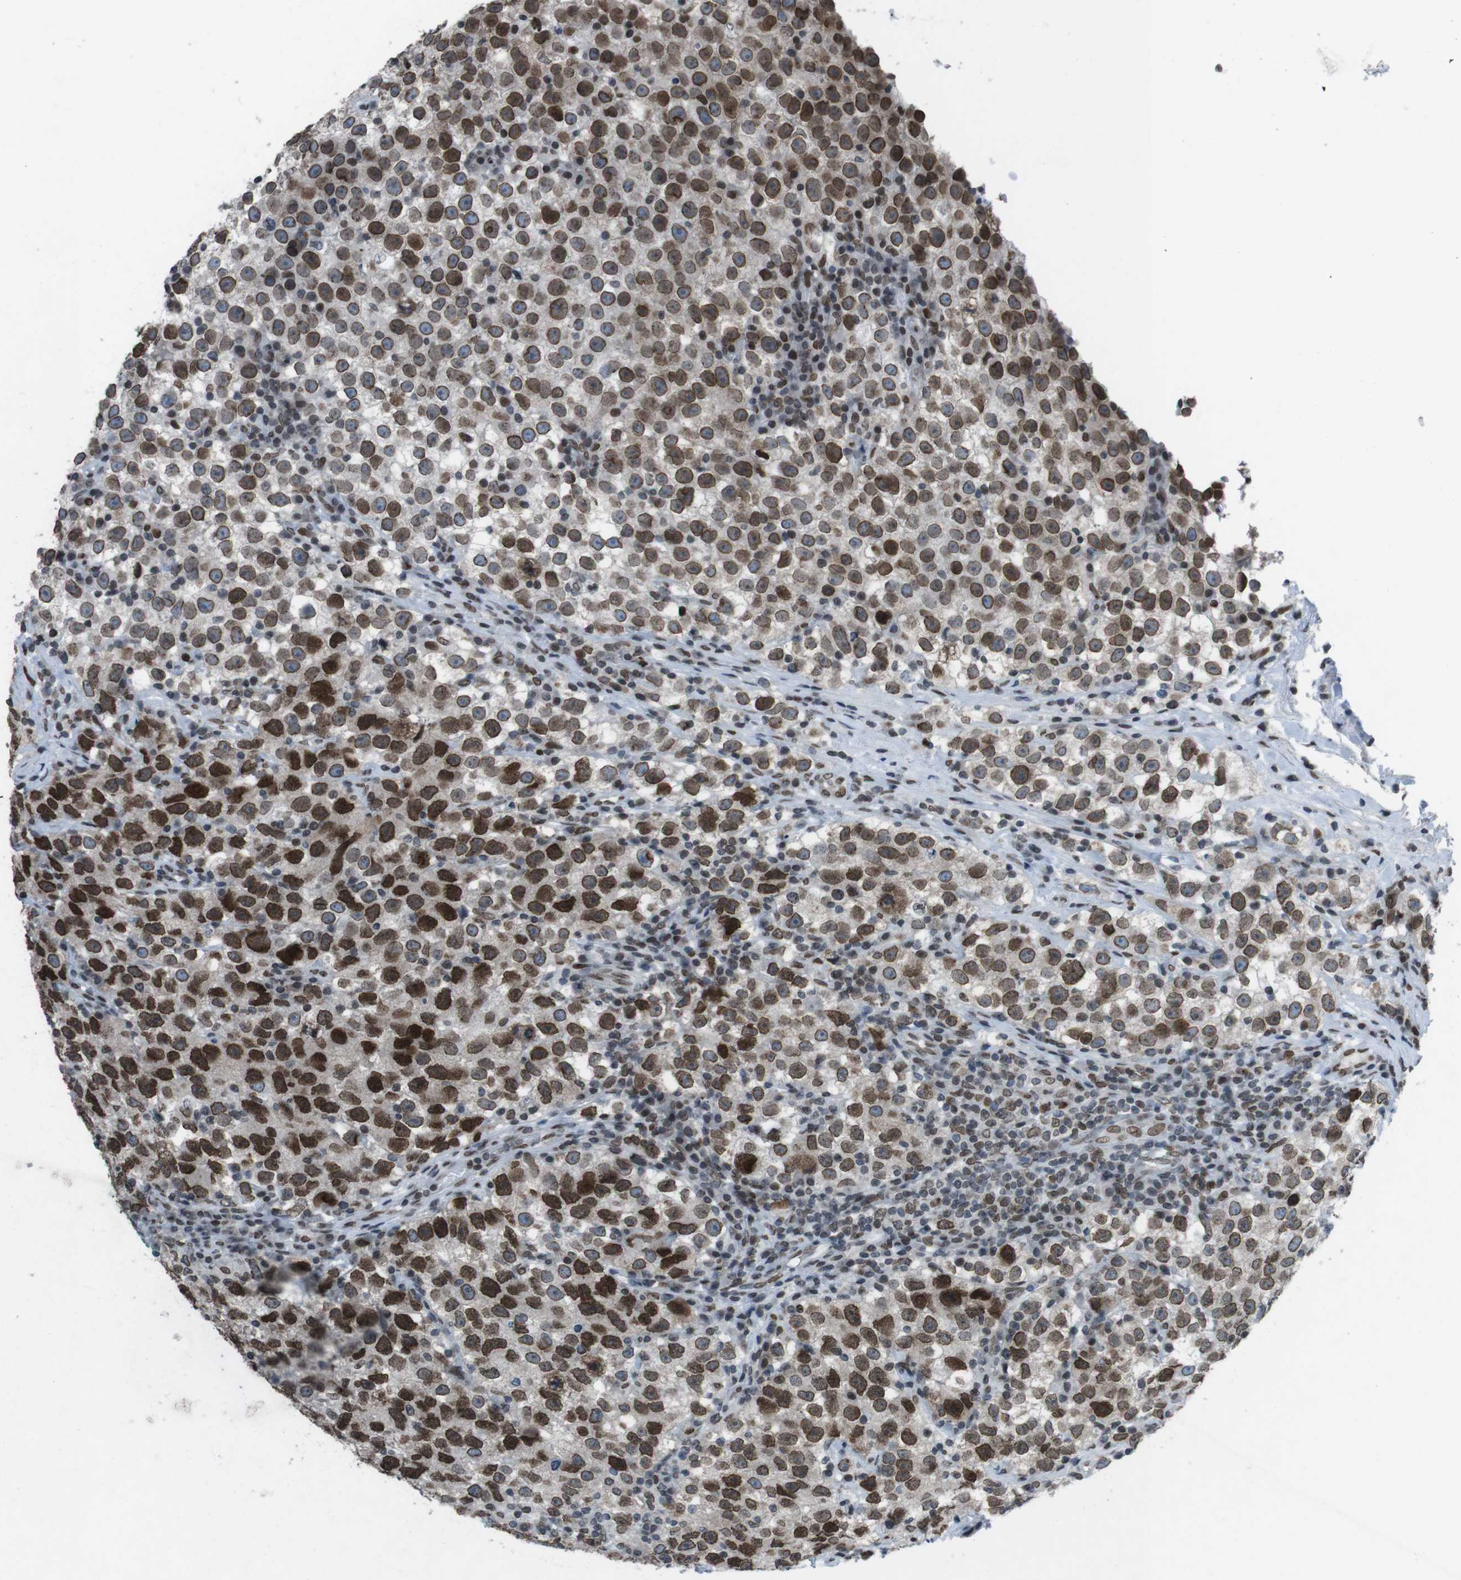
{"staining": {"intensity": "strong", "quantity": ">75%", "location": "cytoplasmic/membranous,nuclear"}, "tissue": "testis cancer", "cell_type": "Tumor cells", "image_type": "cancer", "snomed": [{"axis": "morphology", "description": "Seminoma, NOS"}, {"axis": "topography", "description": "Testis"}], "caption": "Testis cancer (seminoma) stained for a protein (brown) exhibits strong cytoplasmic/membranous and nuclear positive positivity in about >75% of tumor cells.", "gene": "MAD1L1", "patient": {"sex": "male", "age": 22}}